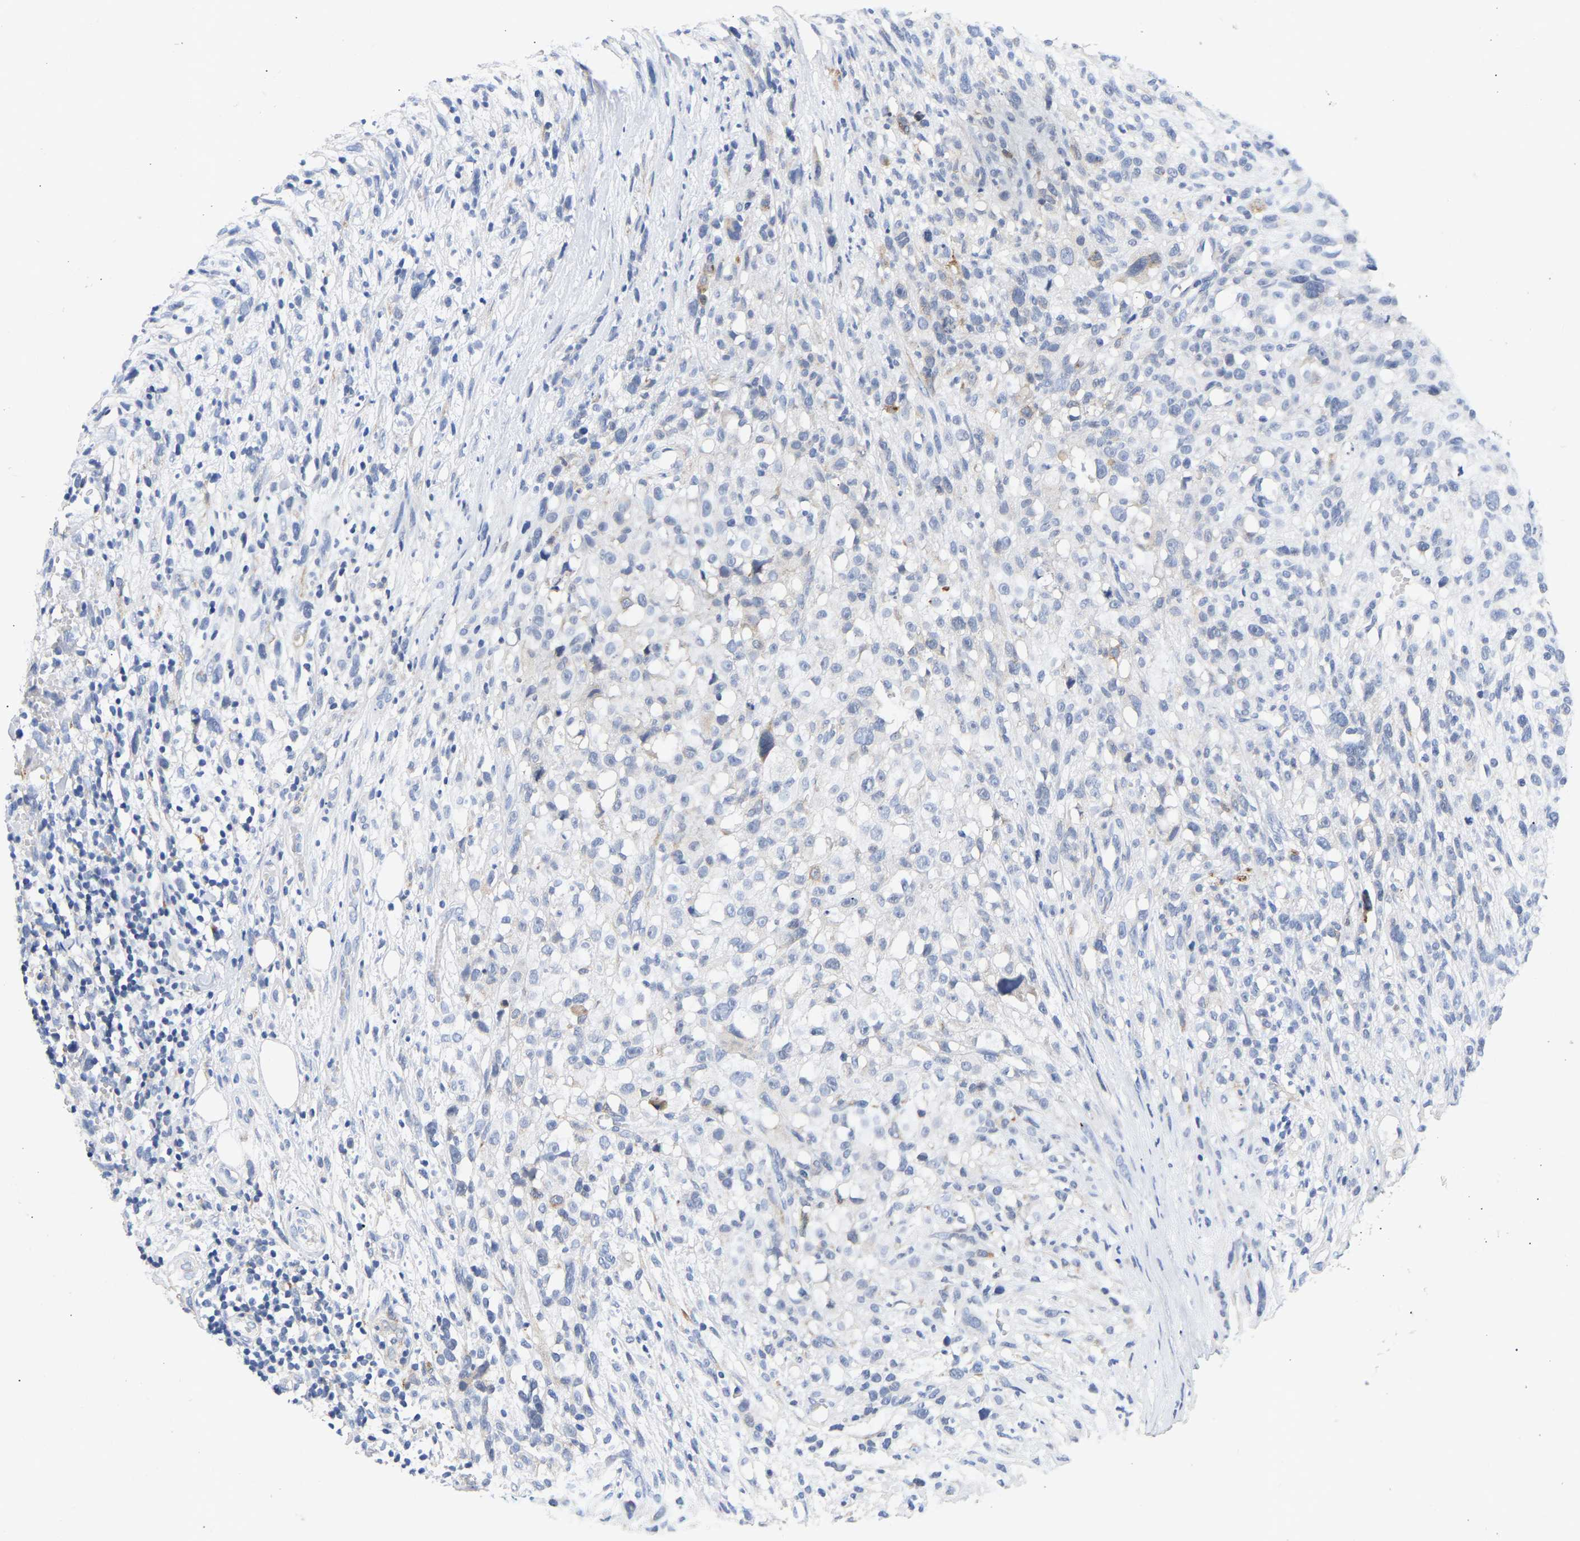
{"staining": {"intensity": "negative", "quantity": "none", "location": "none"}, "tissue": "melanoma", "cell_type": "Tumor cells", "image_type": "cancer", "snomed": [{"axis": "morphology", "description": "Malignant melanoma, NOS"}, {"axis": "topography", "description": "Skin"}], "caption": "This is an IHC photomicrograph of human melanoma. There is no staining in tumor cells.", "gene": "SELENOM", "patient": {"sex": "female", "age": 55}}